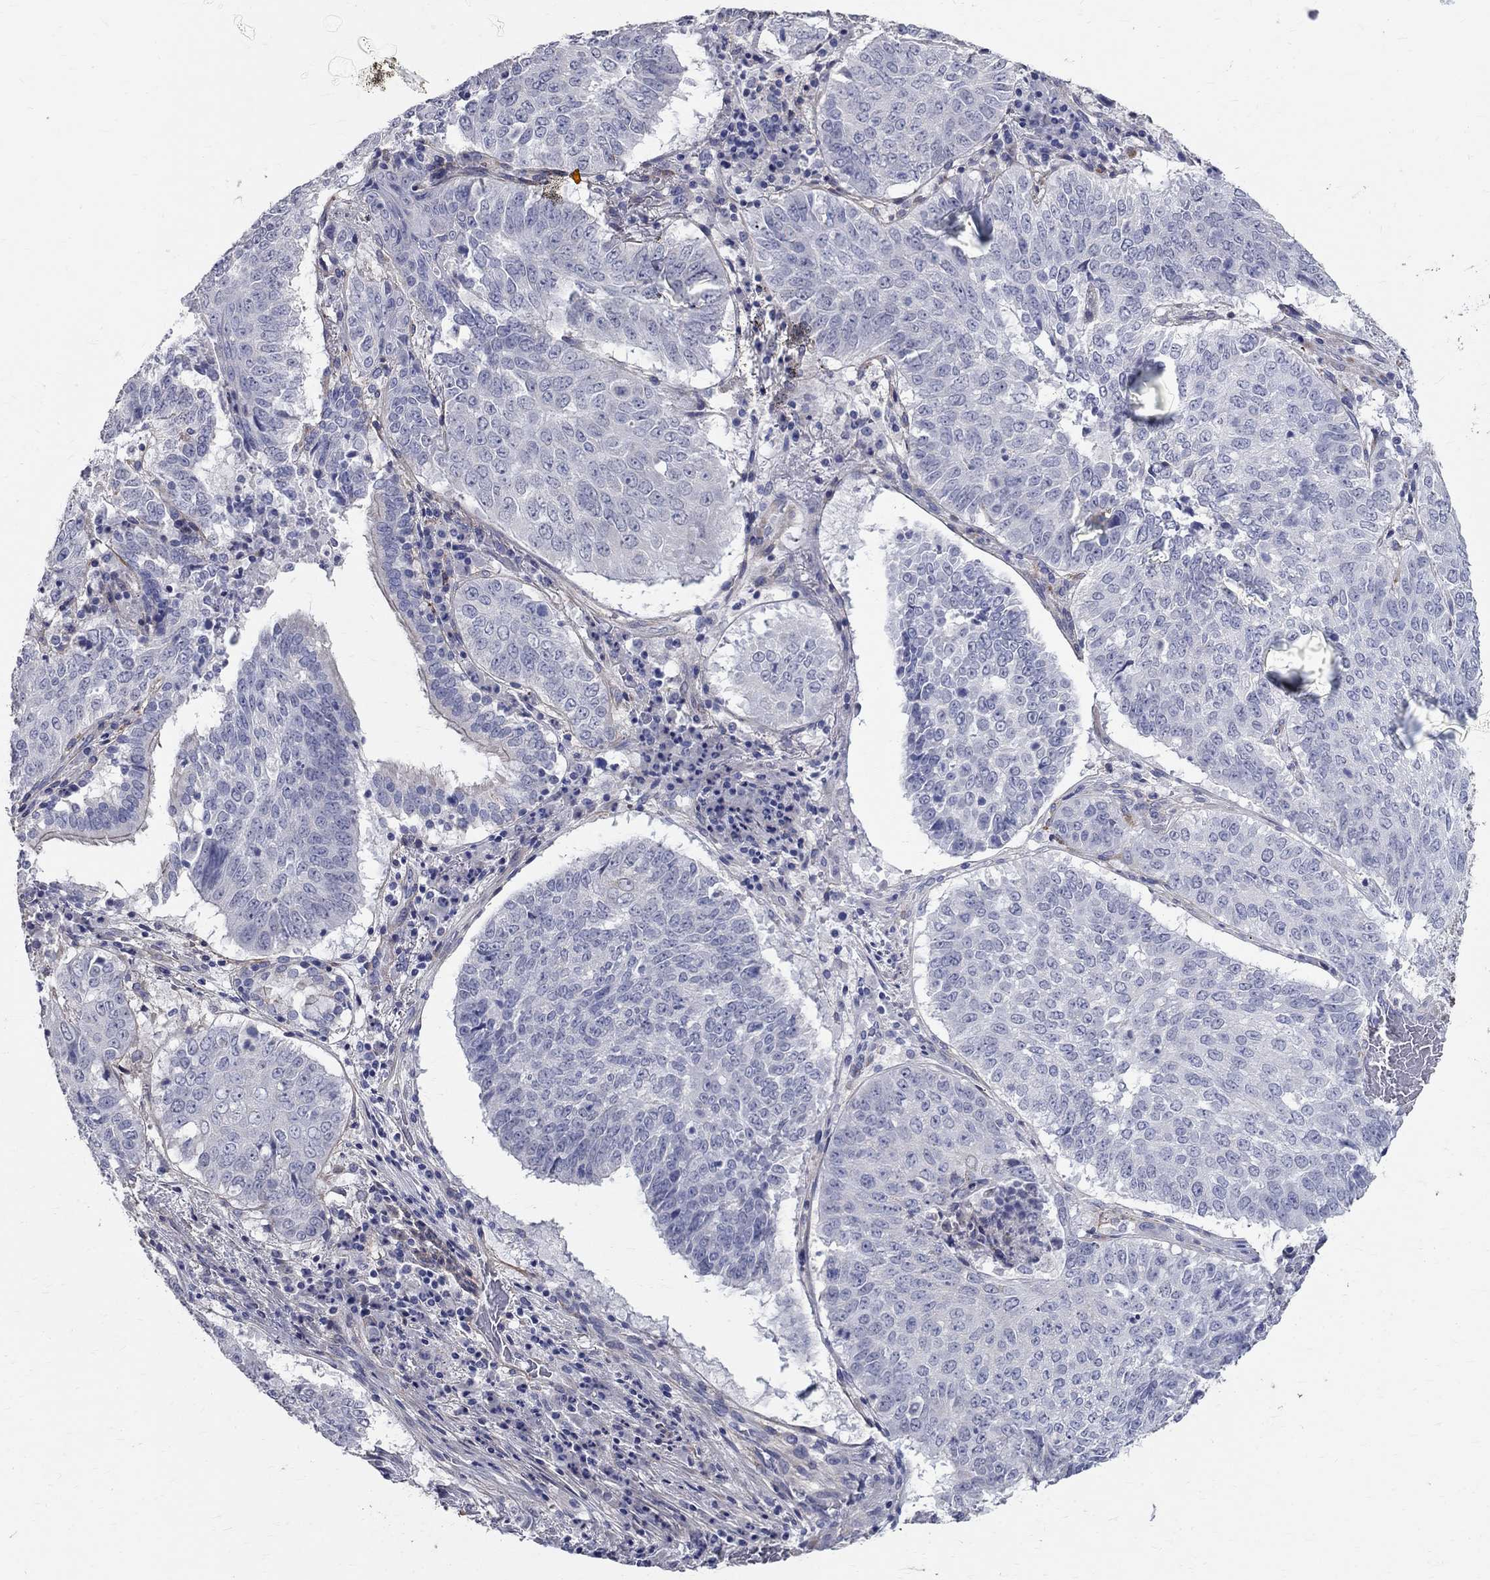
{"staining": {"intensity": "negative", "quantity": "none", "location": "none"}, "tissue": "lung cancer", "cell_type": "Tumor cells", "image_type": "cancer", "snomed": [{"axis": "morphology", "description": "Squamous cell carcinoma, NOS"}, {"axis": "topography", "description": "Lung"}], "caption": "The IHC micrograph has no significant positivity in tumor cells of lung cancer tissue.", "gene": "ANXA10", "patient": {"sex": "male", "age": 64}}